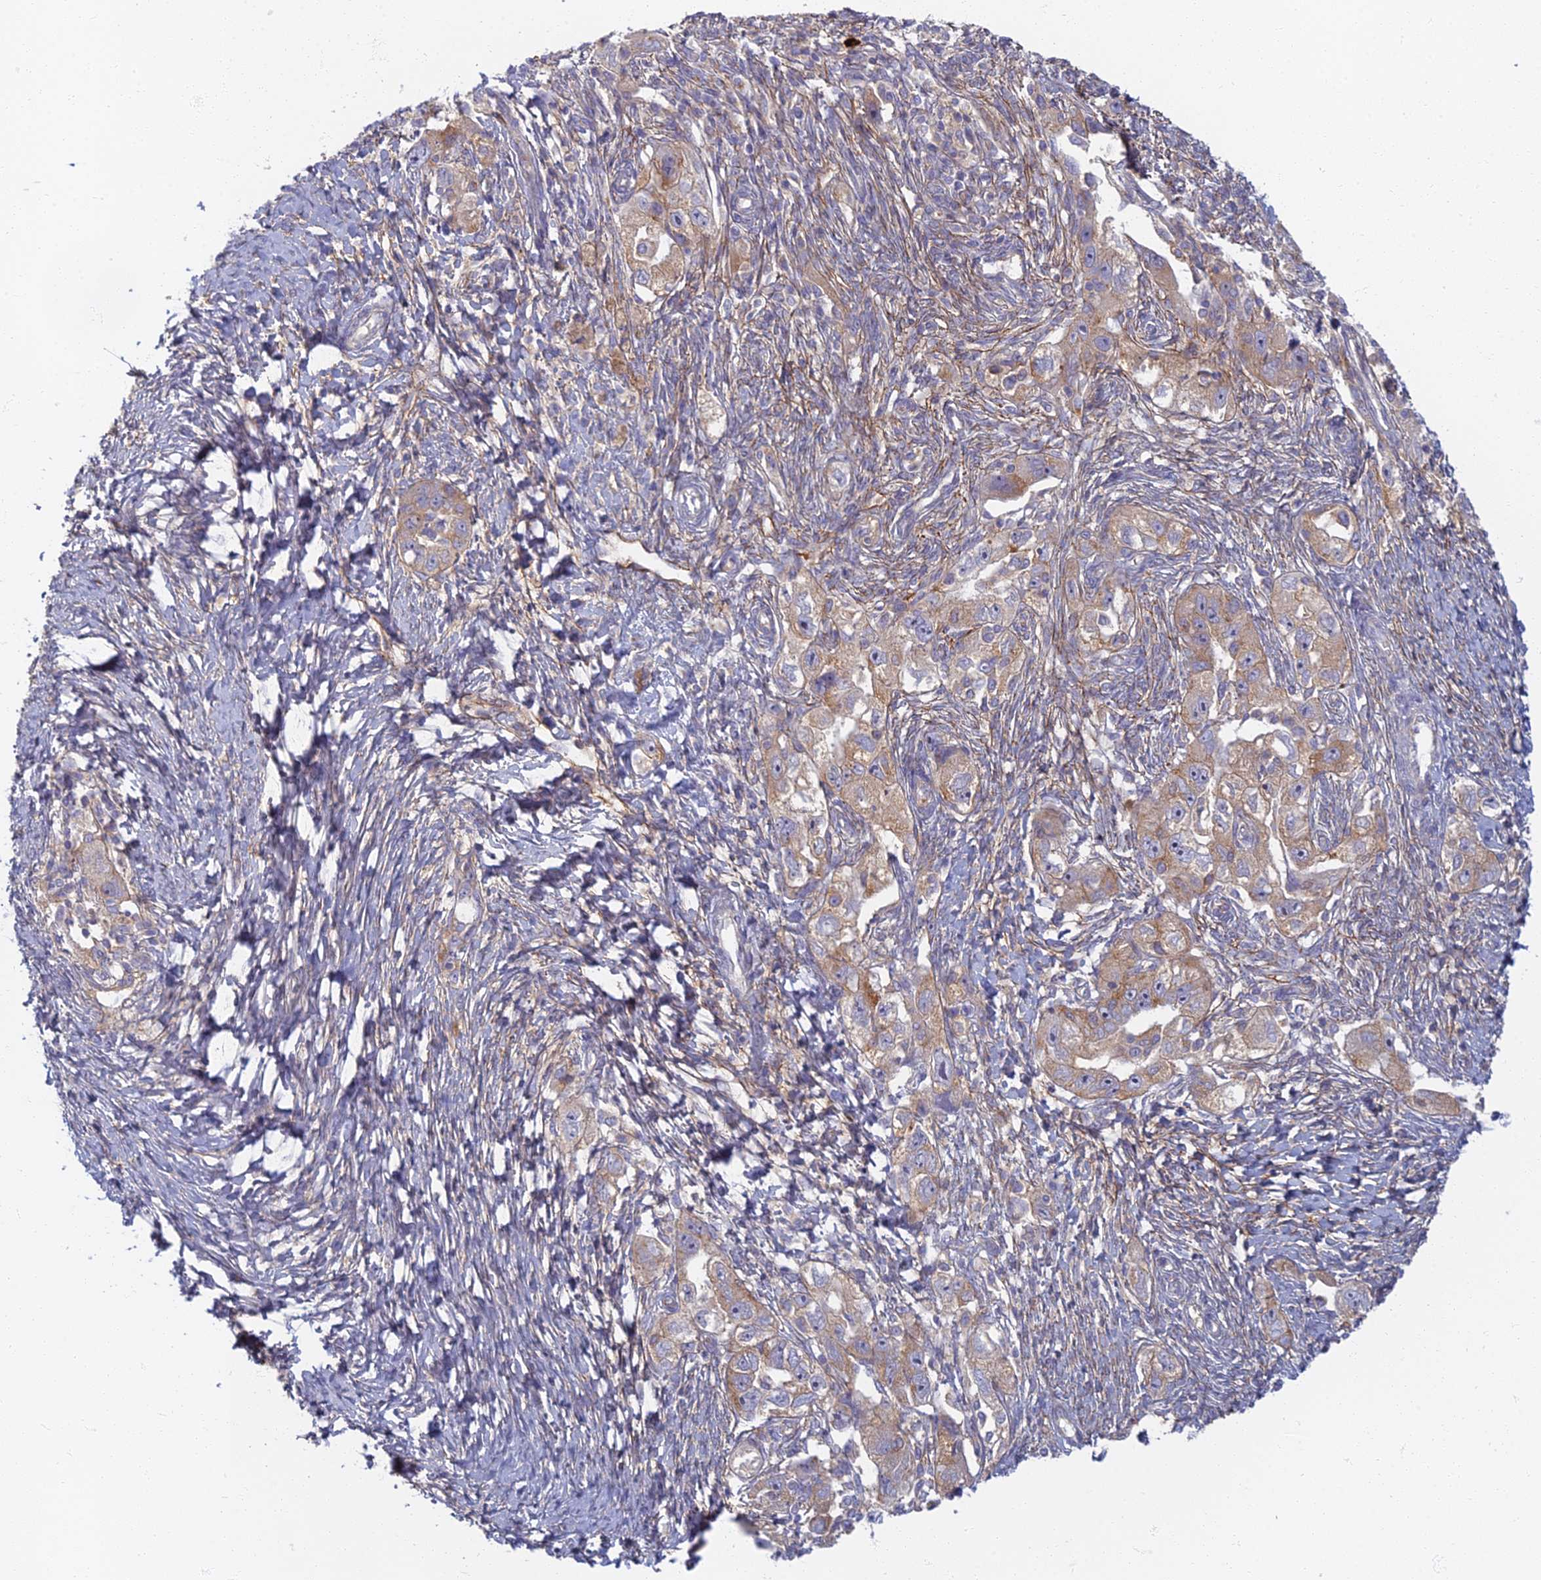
{"staining": {"intensity": "moderate", "quantity": "25%-75%", "location": "cytoplasmic/membranous"}, "tissue": "ovarian cancer", "cell_type": "Tumor cells", "image_type": "cancer", "snomed": [{"axis": "morphology", "description": "Carcinoma, NOS"}, {"axis": "morphology", "description": "Cystadenocarcinoma, serous, NOS"}, {"axis": "topography", "description": "Ovary"}], "caption": "This image exhibits immunohistochemistry (IHC) staining of serous cystadenocarcinoma (ovarian), with medium moderate cytoplasmic/membranous staining in about 25%-75% of tumor cells.", "gene": "PROX2", "patient": {"sex": "female", "age": 69}}